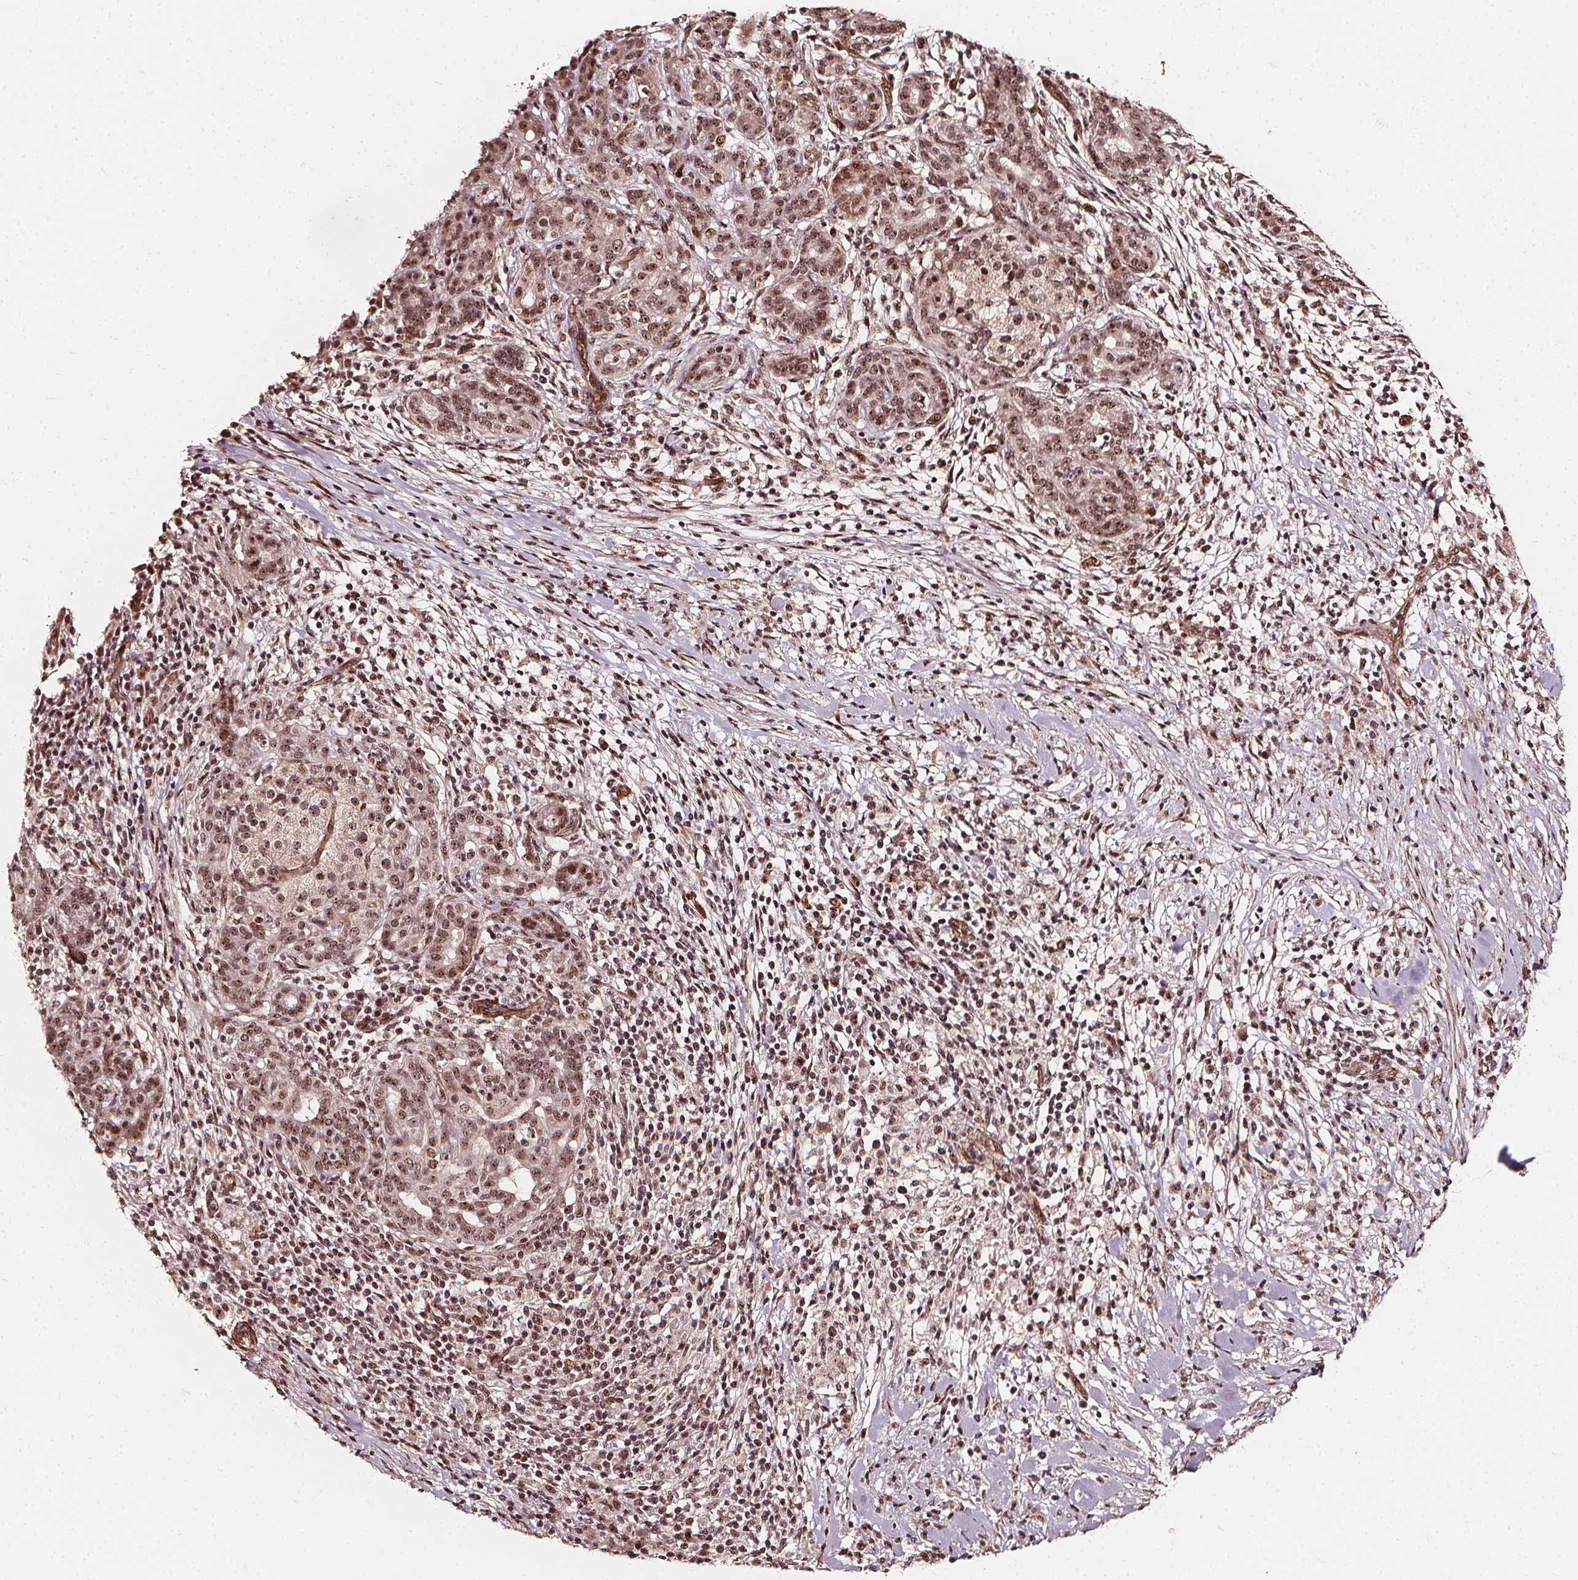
{"staining": {"intensity": "moderate", "quantity": ">75%", "location": "nuclear"}, "tissue": "pancreatic cancer", "cell_type": "Tumor cells", "image_type": "cancer", "snomed": [{"axis": "morphology", "description": "Adenocarcinoma, NOS"}, {"axis": "topography", "description": "Pancreas"}], "caption": "Human pancreatic cancer (adenocarcinoma) stained with a protein marker exhibits moderate staining in tumor cells.", "gene": "EXOSC9", "patient": {"sex": "male", "age": 44}}